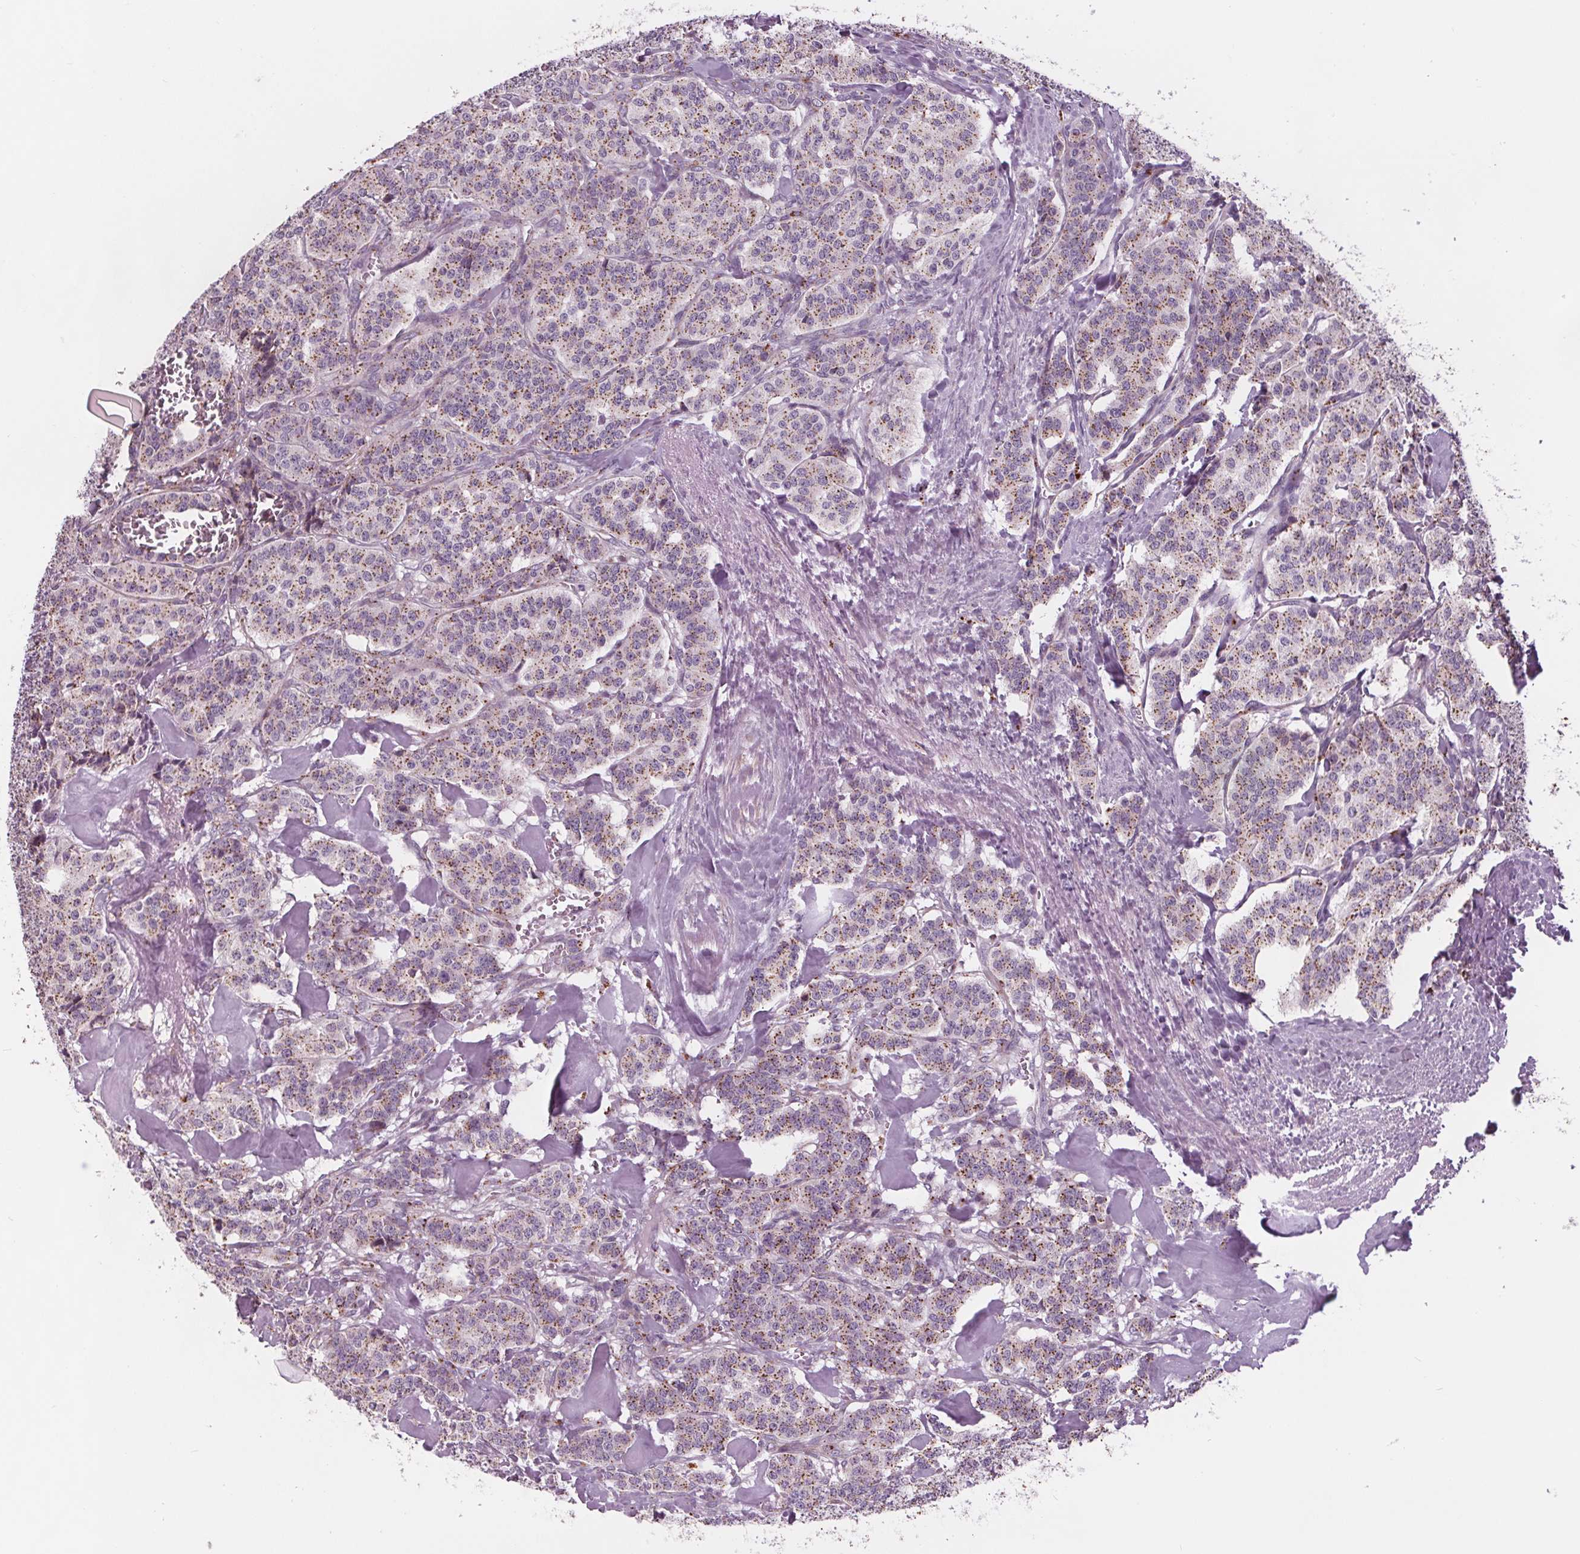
{"staining": {"intensity": "moderate", "quantity": "25%-75%", "location": "cytoplasmic/membranous"}, "tissue": "carcinoid", "cell_type": "Tumor cells", "image_type": "cancer", "snomed": [{"axis": "morphology", "description": "Normal tissue, NOS"}, {"axis": "morphology", "description": "Carcinoid, malignant, NOS"}, {"axis": "topography", "description": "Lung"}], "caption": "Carcinoid (malignant) stained for a protein (brown) shows moderate cytoplasmic/membranous positive expression in approximately 25%-75% of tumor cells.", "gene": "SAMD5", "patient": {"sex": "female", "age": 46}}